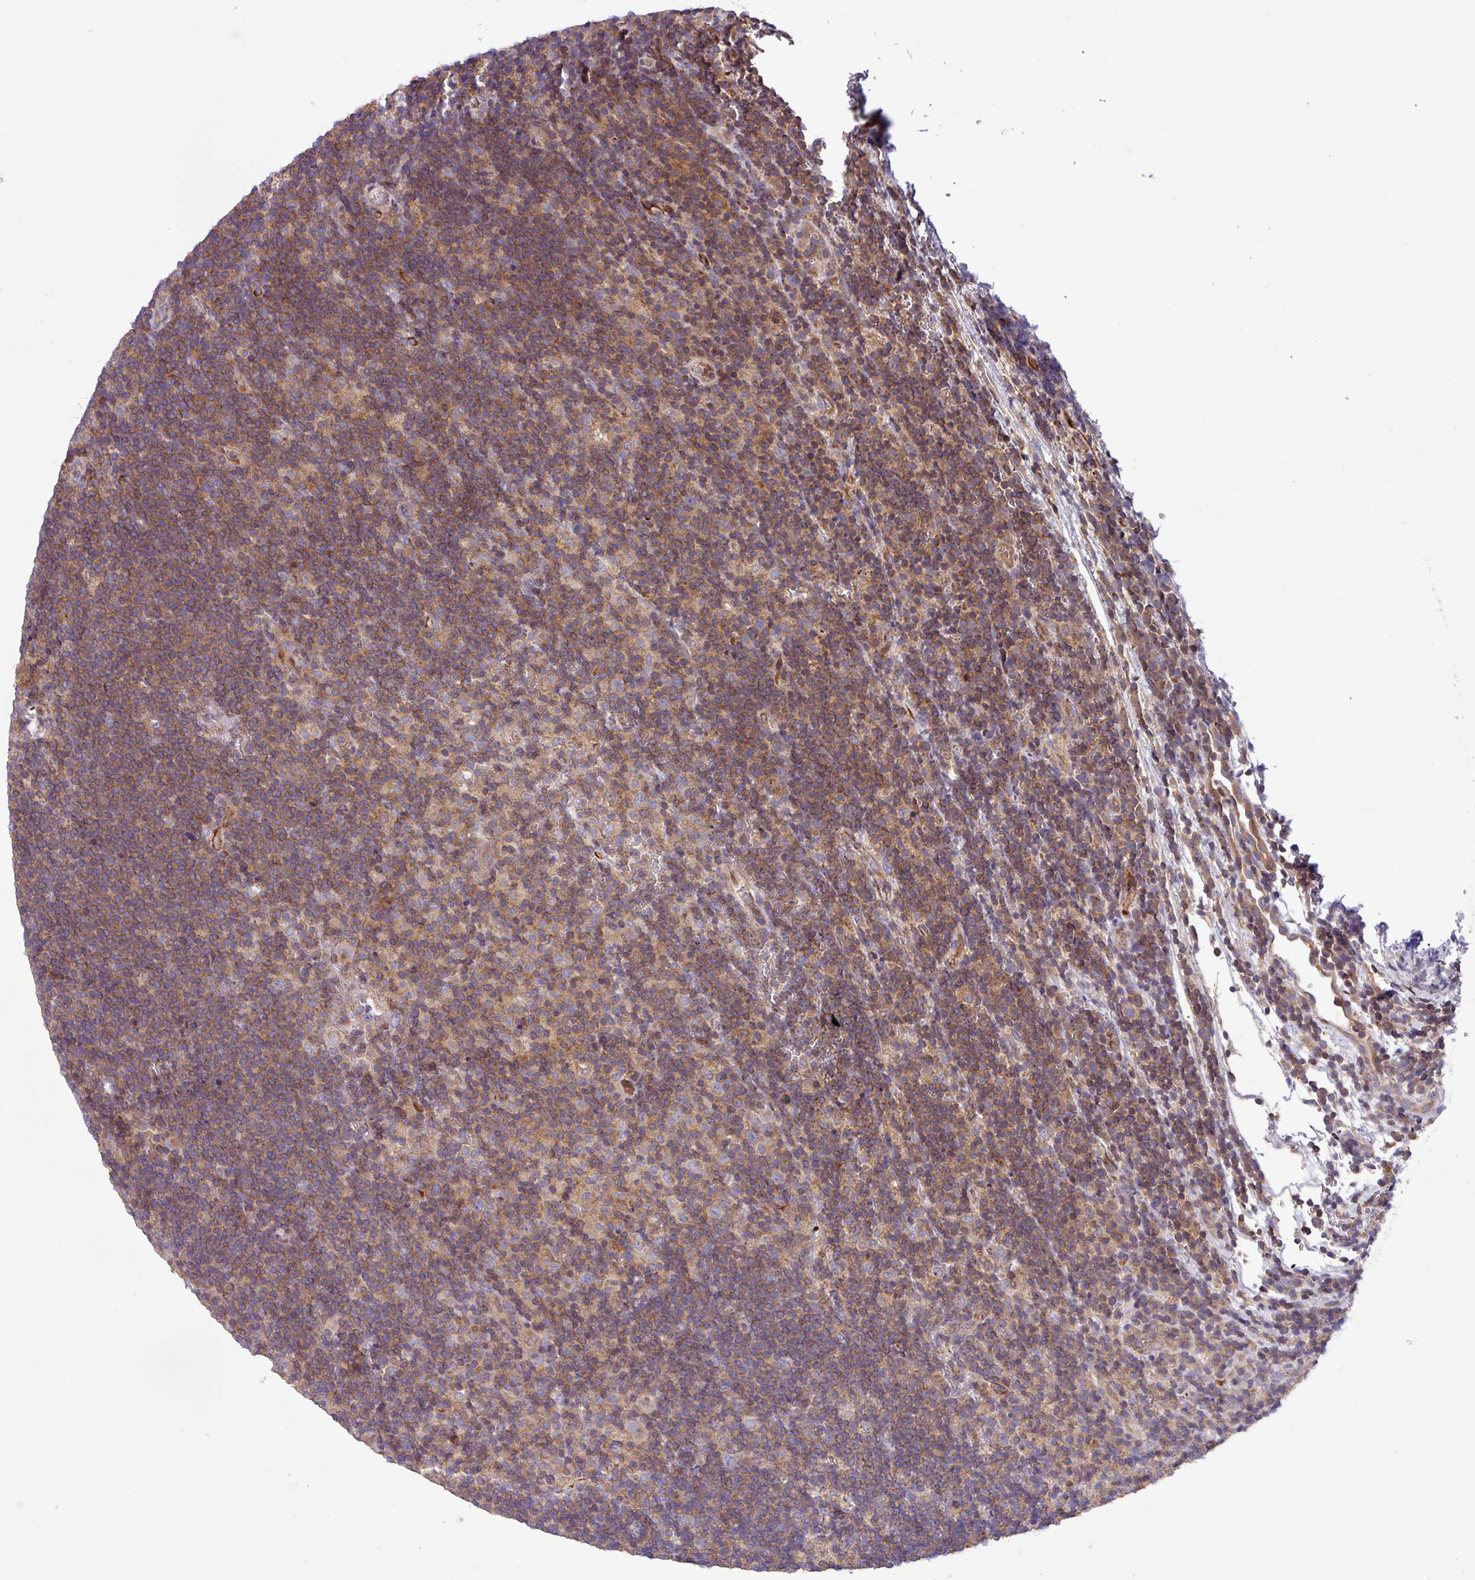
{"staining": {"intensity": "negative", "quantity": "none", "location": "none"}, "tissue": "lymphoma", "cell_type": "Tumor cells", "image_type": "cancer", "snomed": [{"axis": "morphology", "description": "Hodgkin's disease, NOS"}, {"axis": "topography", "description": "Lymph node"}], "caption": "DAB immunohistochemical staining of human Hodgkin's disease reveals no significant staining in tumor cells. (DAB (3,3'-diaminobenzidine) IHC, high magnification).", "gene": "PLEKHD1", "patient": {"sex": "female", "age": 57}}